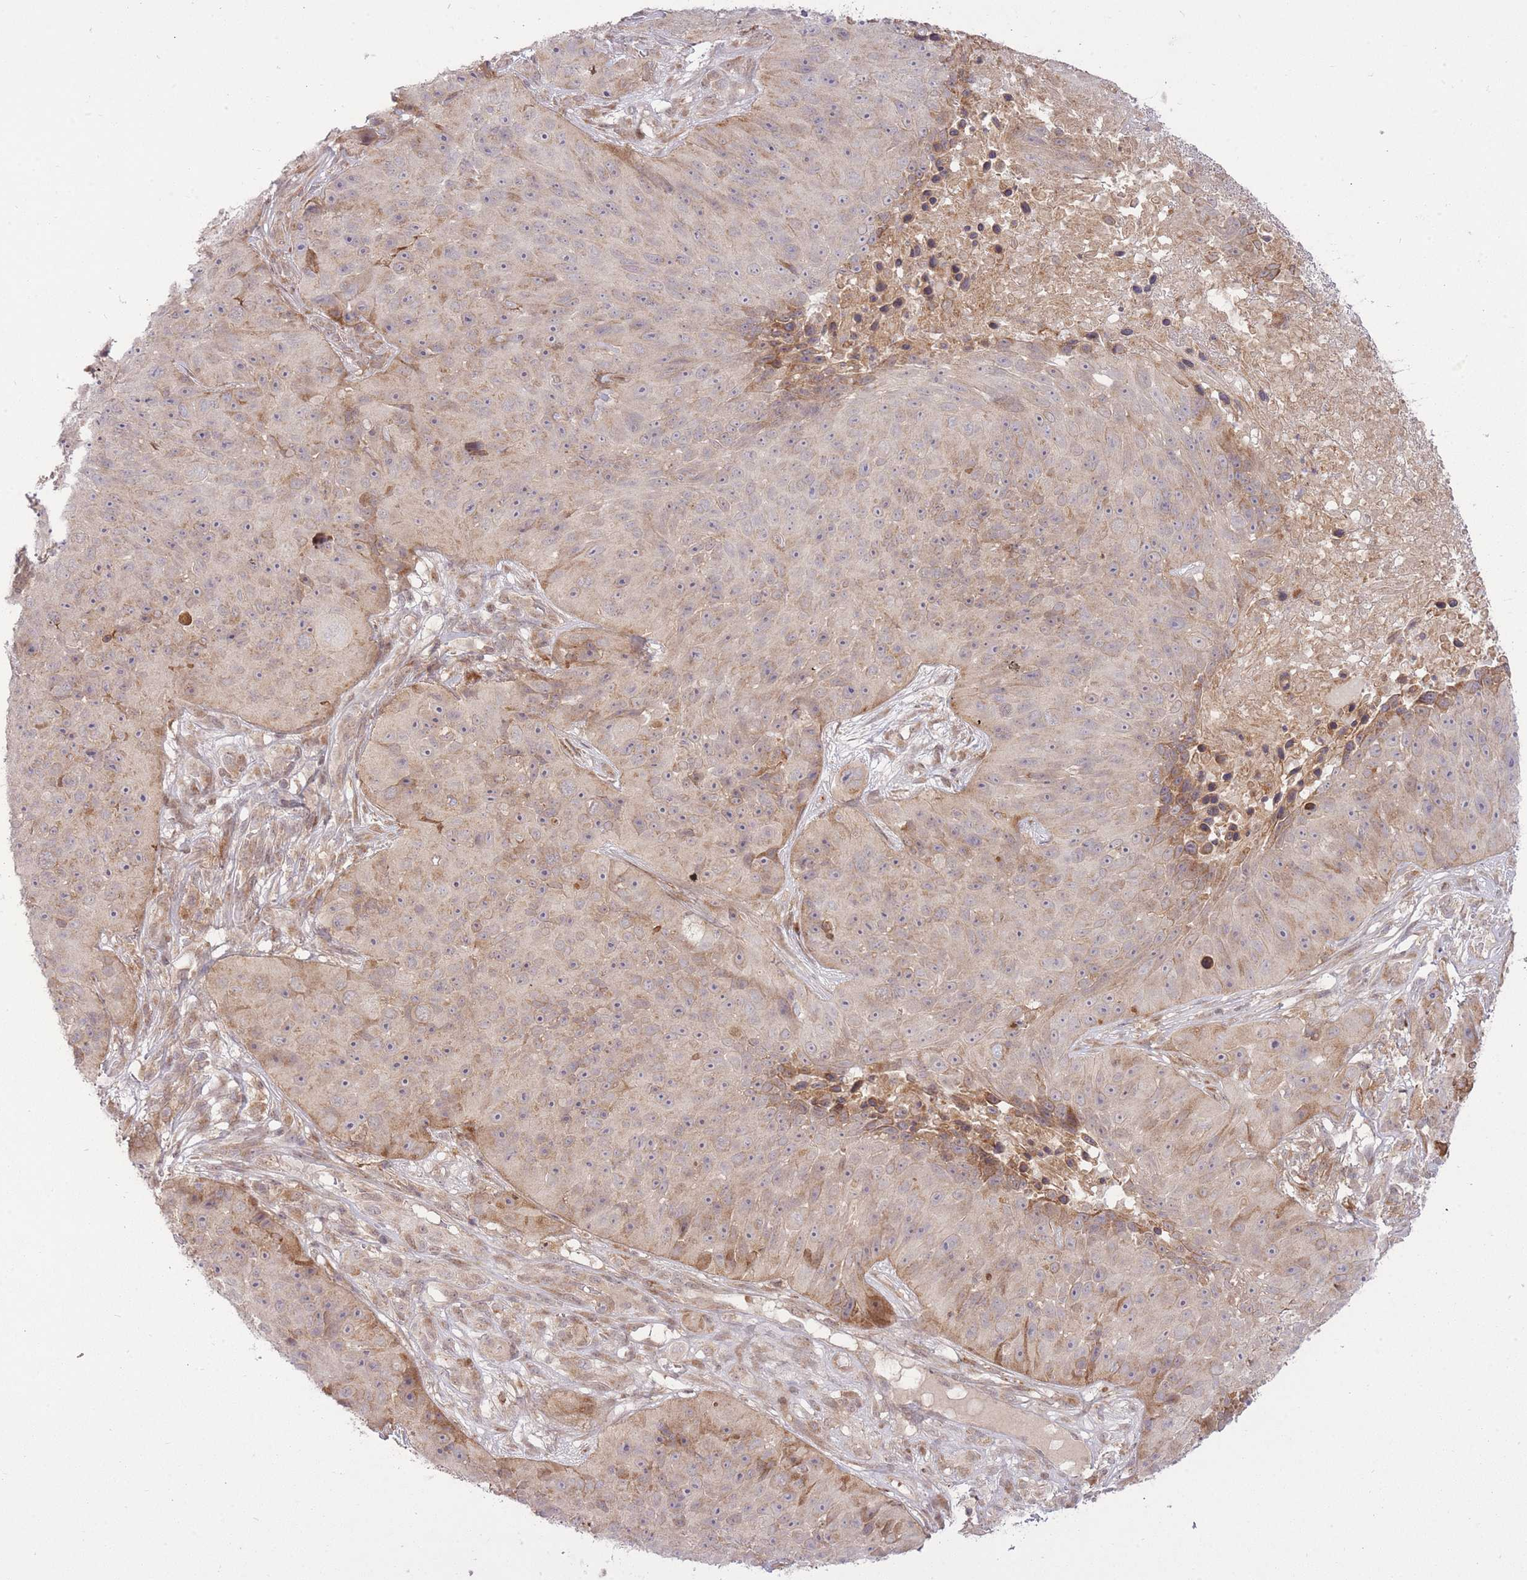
{"staining": {"intensity": "moderate", "quantity": "<25%", "location": "cytoplasmic/membranous"}, "tissue": "skin cancer", "cell_type": "Tumor cells", "image_type": "cancer", "snomed": [{"axis": "morphology", "description": "Squamous cell carcinoma, NOS"}, {"axis": "topography", "description": "Skin"}], "caption": "Skin squamous cell carcinoma stained with a protein marker reveals moderate staining in tumor cells.", "gene": "ZNF391", "patient": {"sex": "female", "age": 87}}